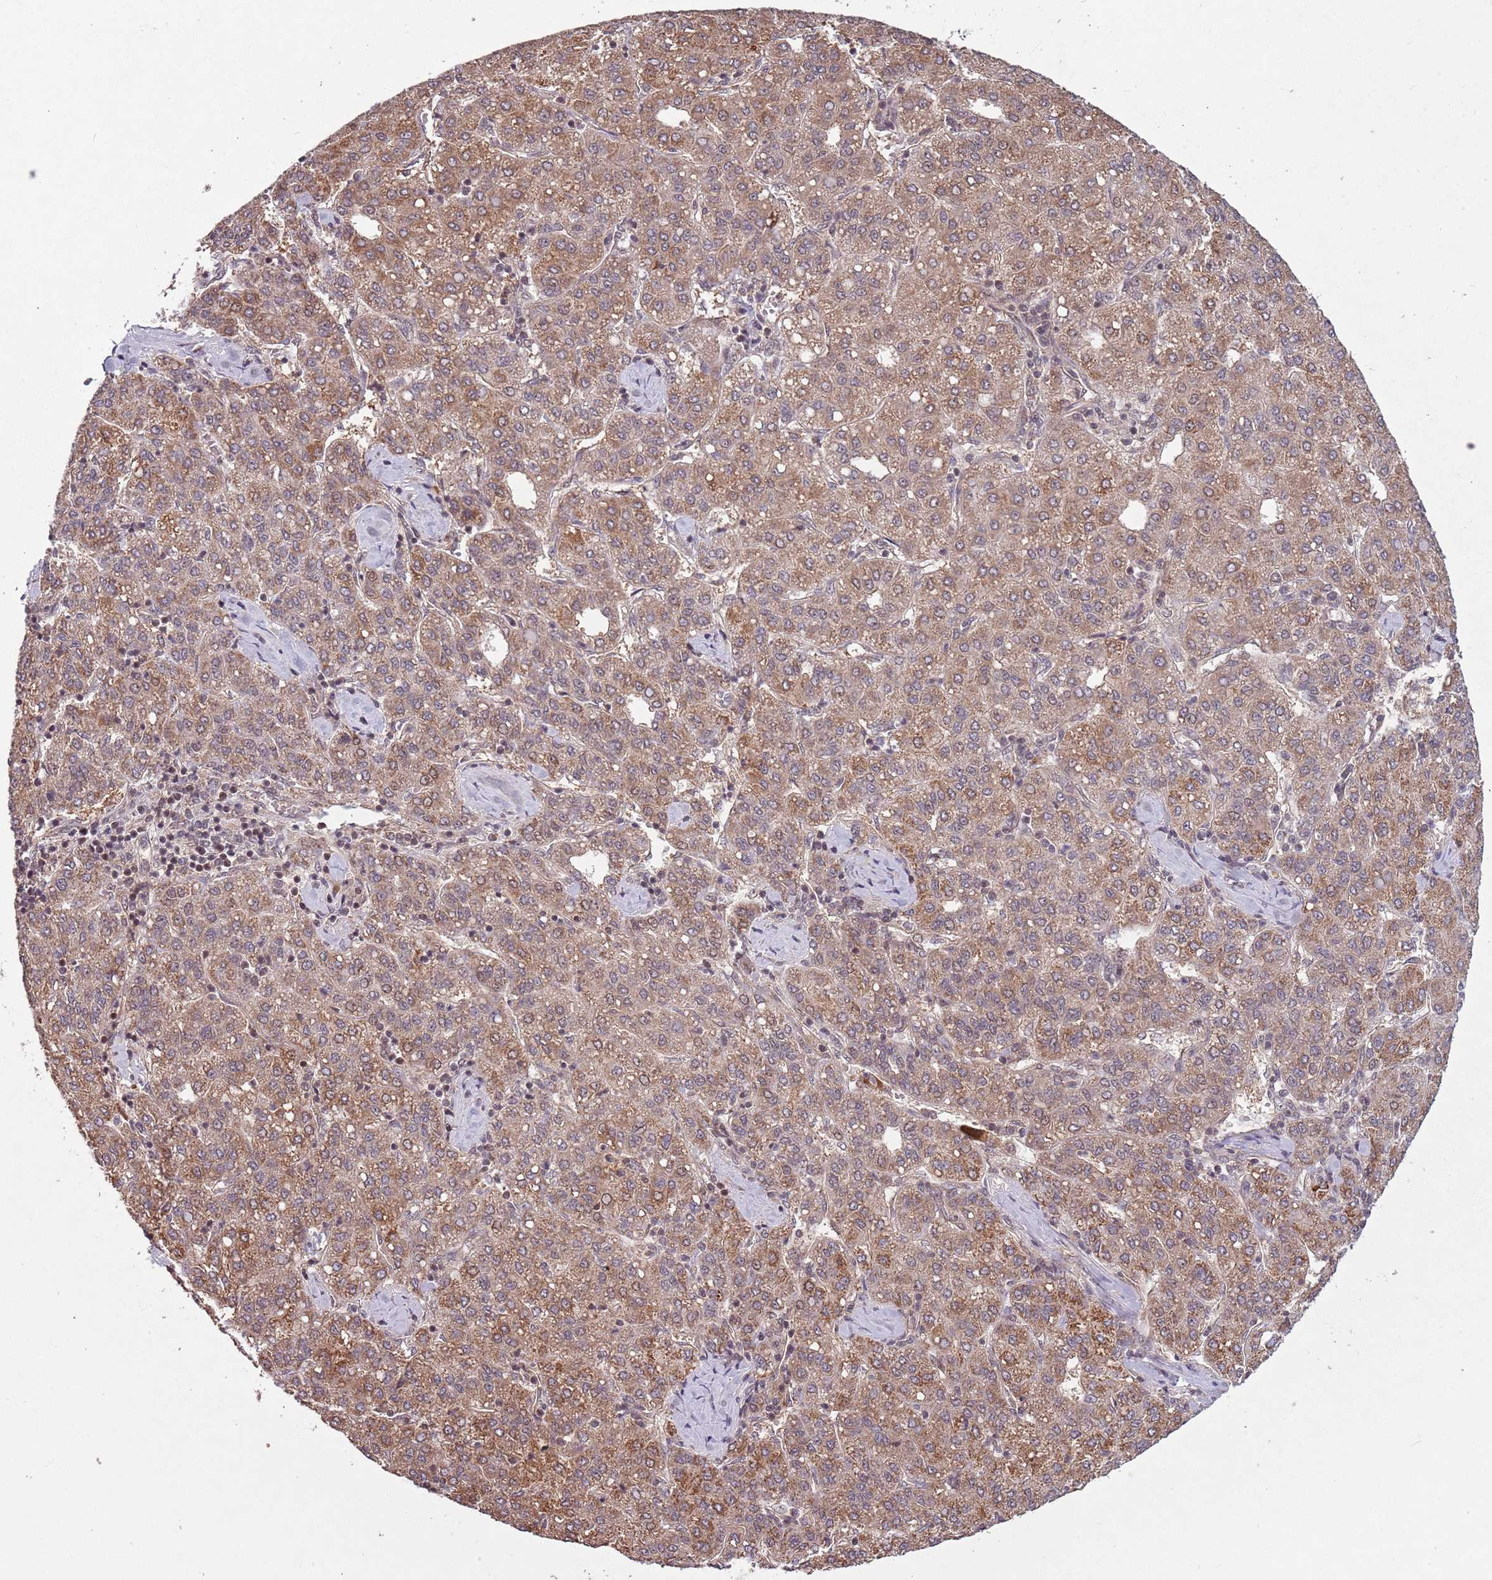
{"staining": {"intensity": "moderate", "quantity": "25%-75%", "location": "cytoplasmic/membranous"}, "tissue": "liver cancer", "cell_type": "Tumor cells", "image_type": "cancer", "snomed": [{"axis": "morphology", "description": "Carcinoma, Hepatocellular, NOS"}, {"axis": "topography", "description": "Liver"}], "caption": "Moderate cytoplasmic/membranous expression is identified in about 25%-75% of tumor cells in liver cancer. Immunohistochemistry (ihc) stains the protein of interest in brown and the nuclei are stained blue.", "gene": "SUDS3", "patient": {"sex": "male", "age": 65}}